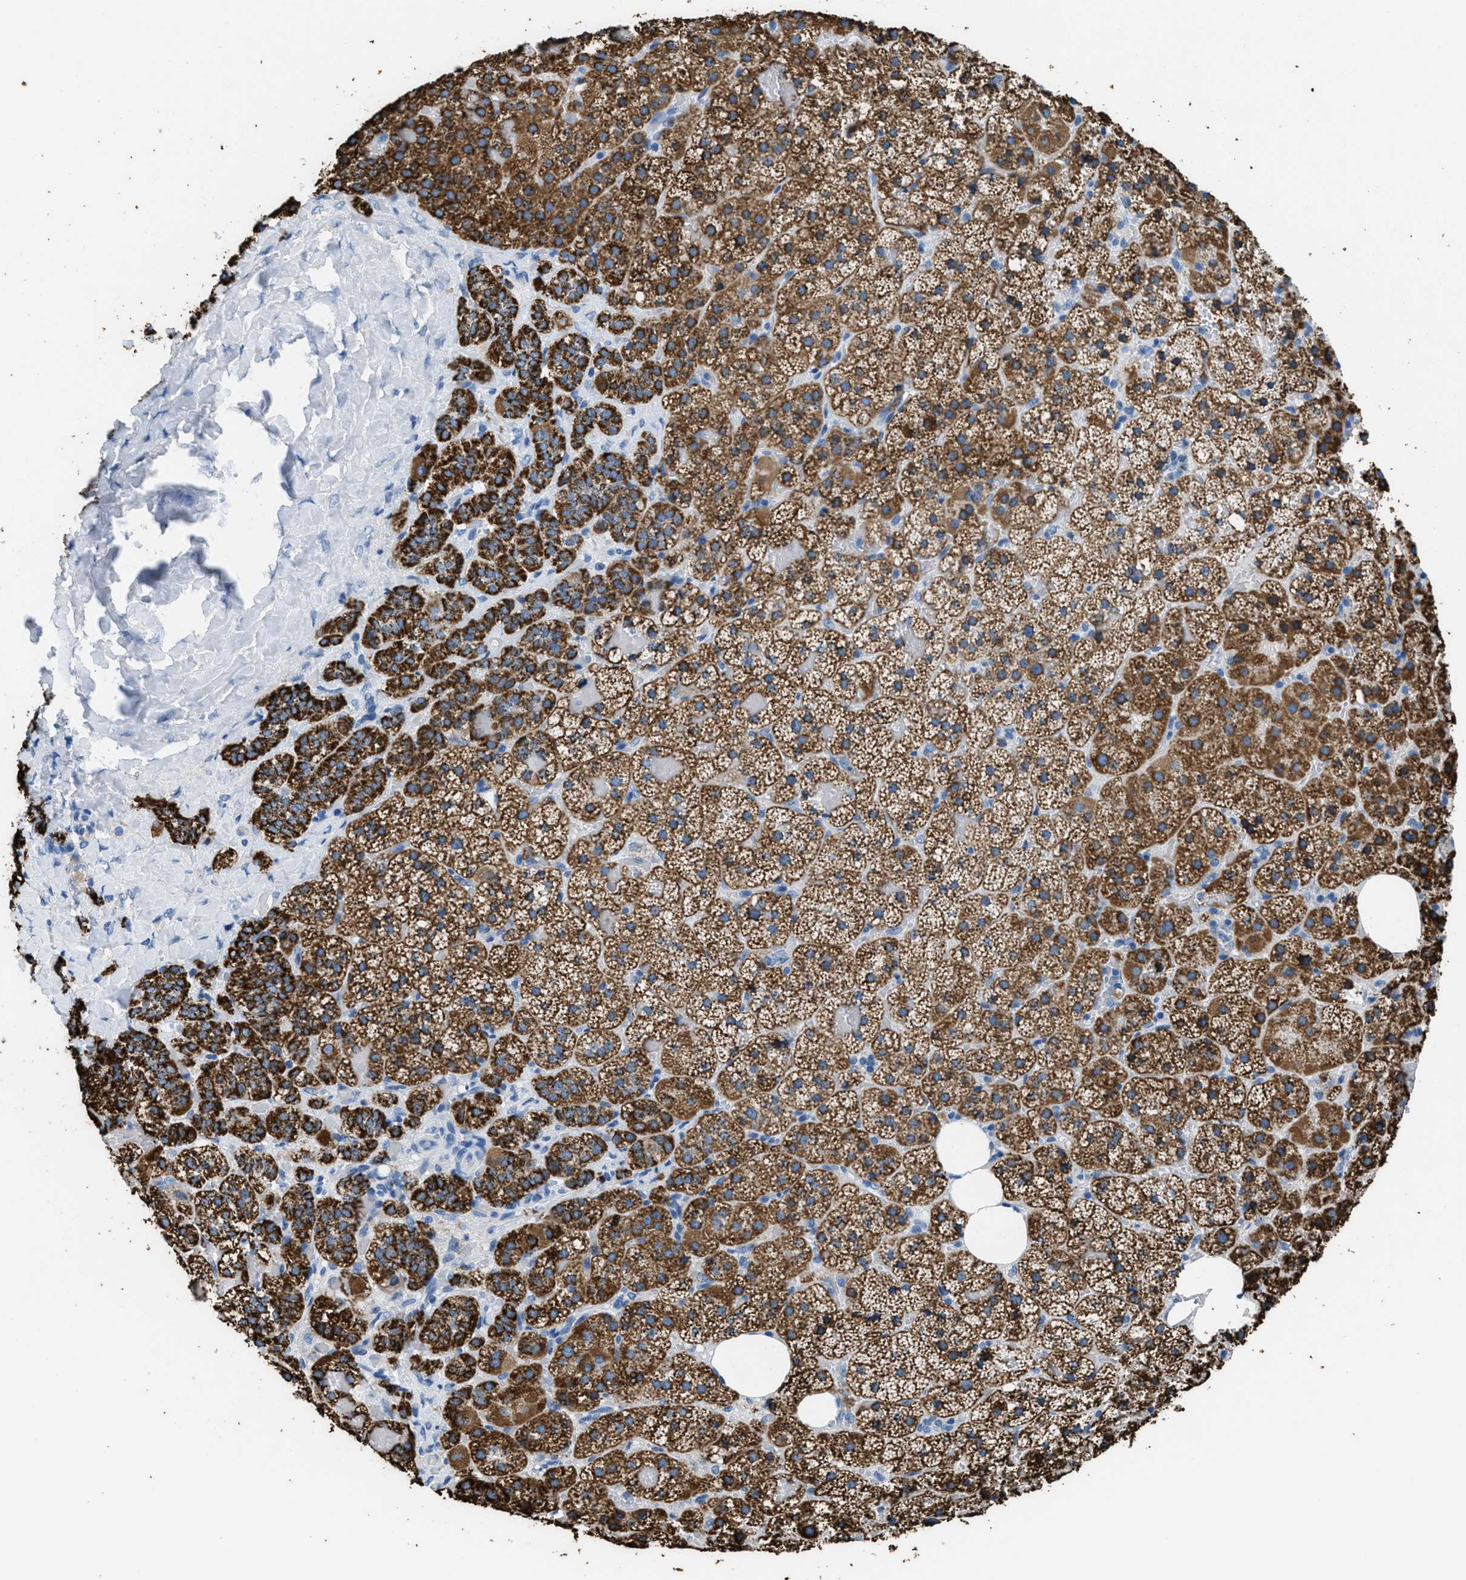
{"staining": {"intensity": "strong", "quantity": ">75%", "location": "cytoplasmic/membranous"}, "tissue": "adrenal gland", "cell_type": "Glandular cells", "image_type": "normal", "snomed": [{"axis": "morphology", "description": "Normal tissue, NOS"}, {"axis": "topography", "description": "Adrenal gland"}], "caption": "Immunohistochemical staining of unremarkable adrenal gland reveals high levels of strong cytoplasmic/membranous positivity in approximately >75% of glandular cells.", "gene": "MGARP", "patient": {"sex": "female", "age": 59}}